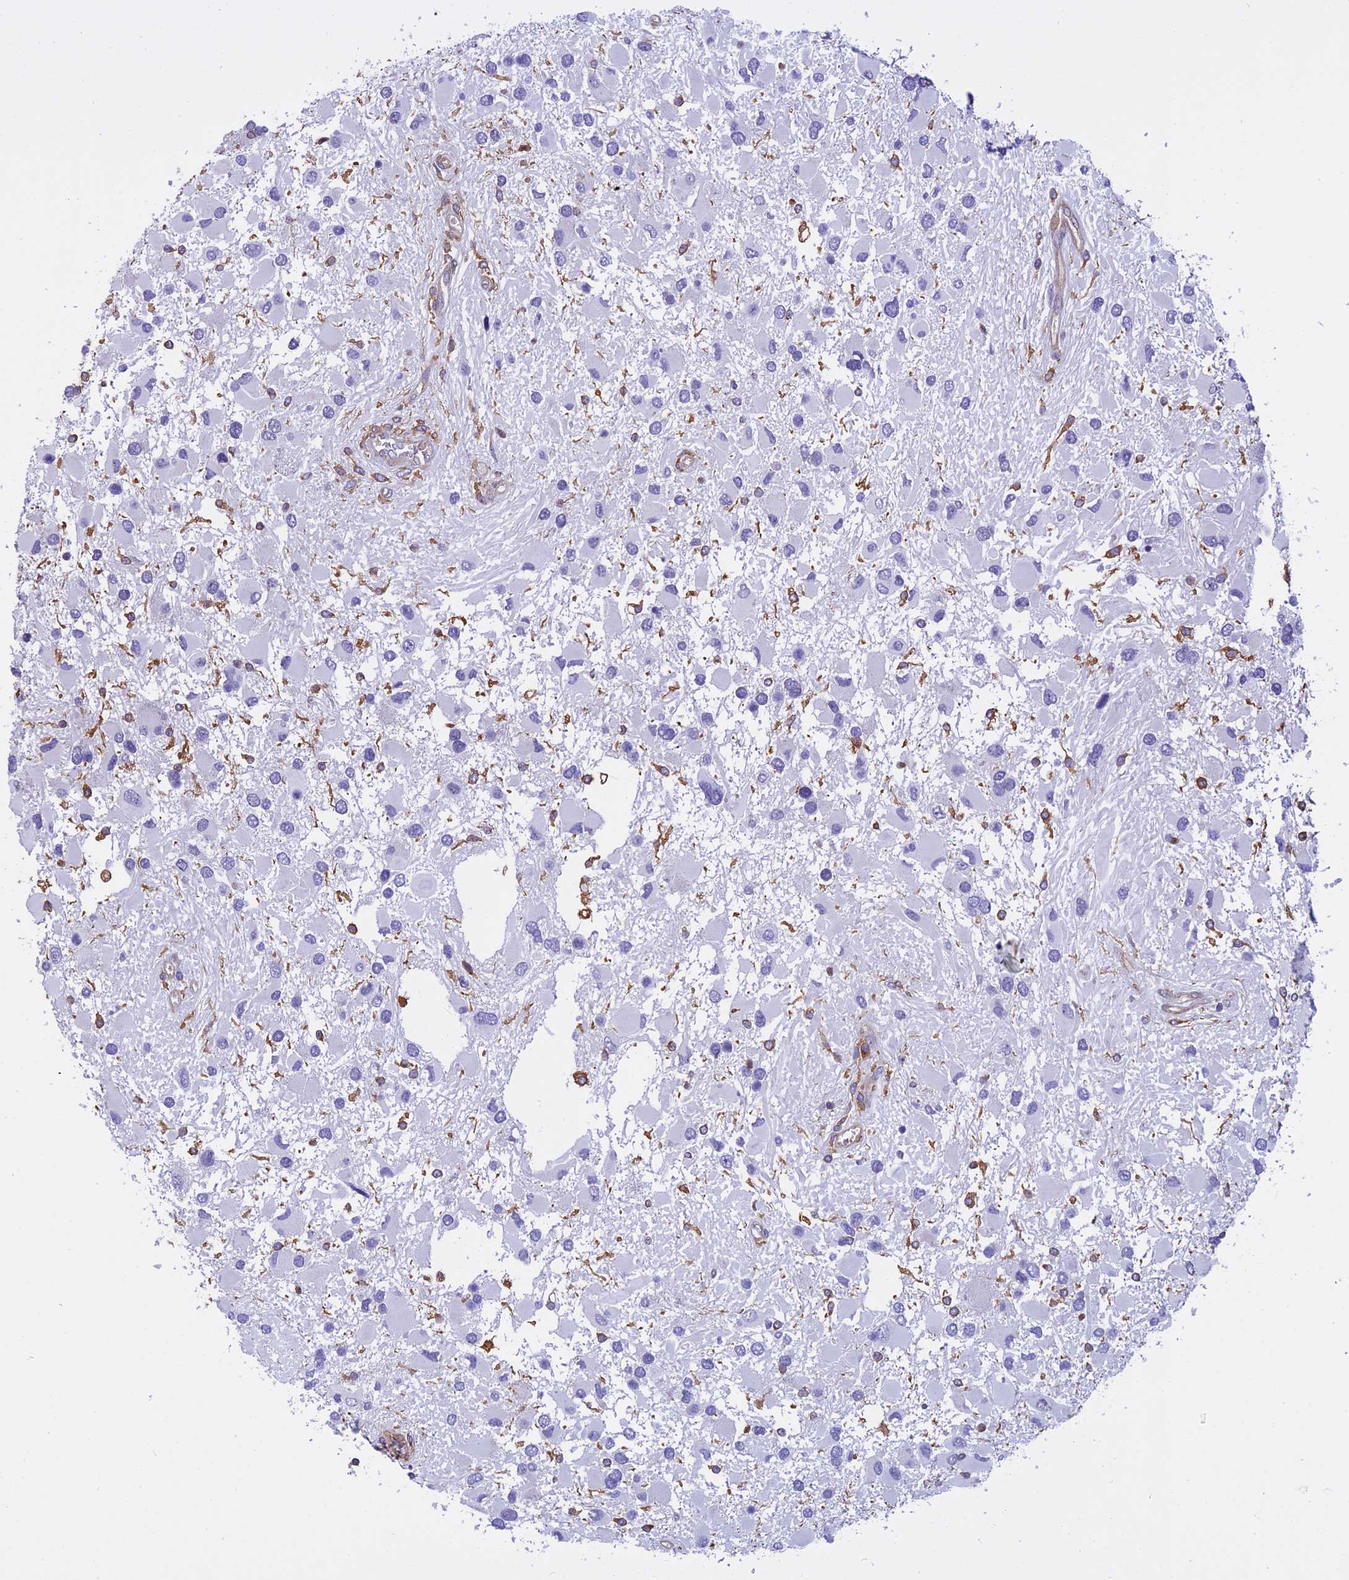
{"staining": {"intensity": "negative", "quantity": "none", "location": "none"}, "tissue": "glioma", "cell_type": "Tumor cells", "image_type": "cancer", "snomed": [{"axis": "morphology", "description": "Glioma, malignant, High grade"}, {"axis": "topography", "description": "Brain"}], "caption": "Human glioma stained for a protein using IHC demonstrates no positivity in tumor cells.", "gene": "EHBP1L1", "patient": {"sex": "male", "age": 53}}